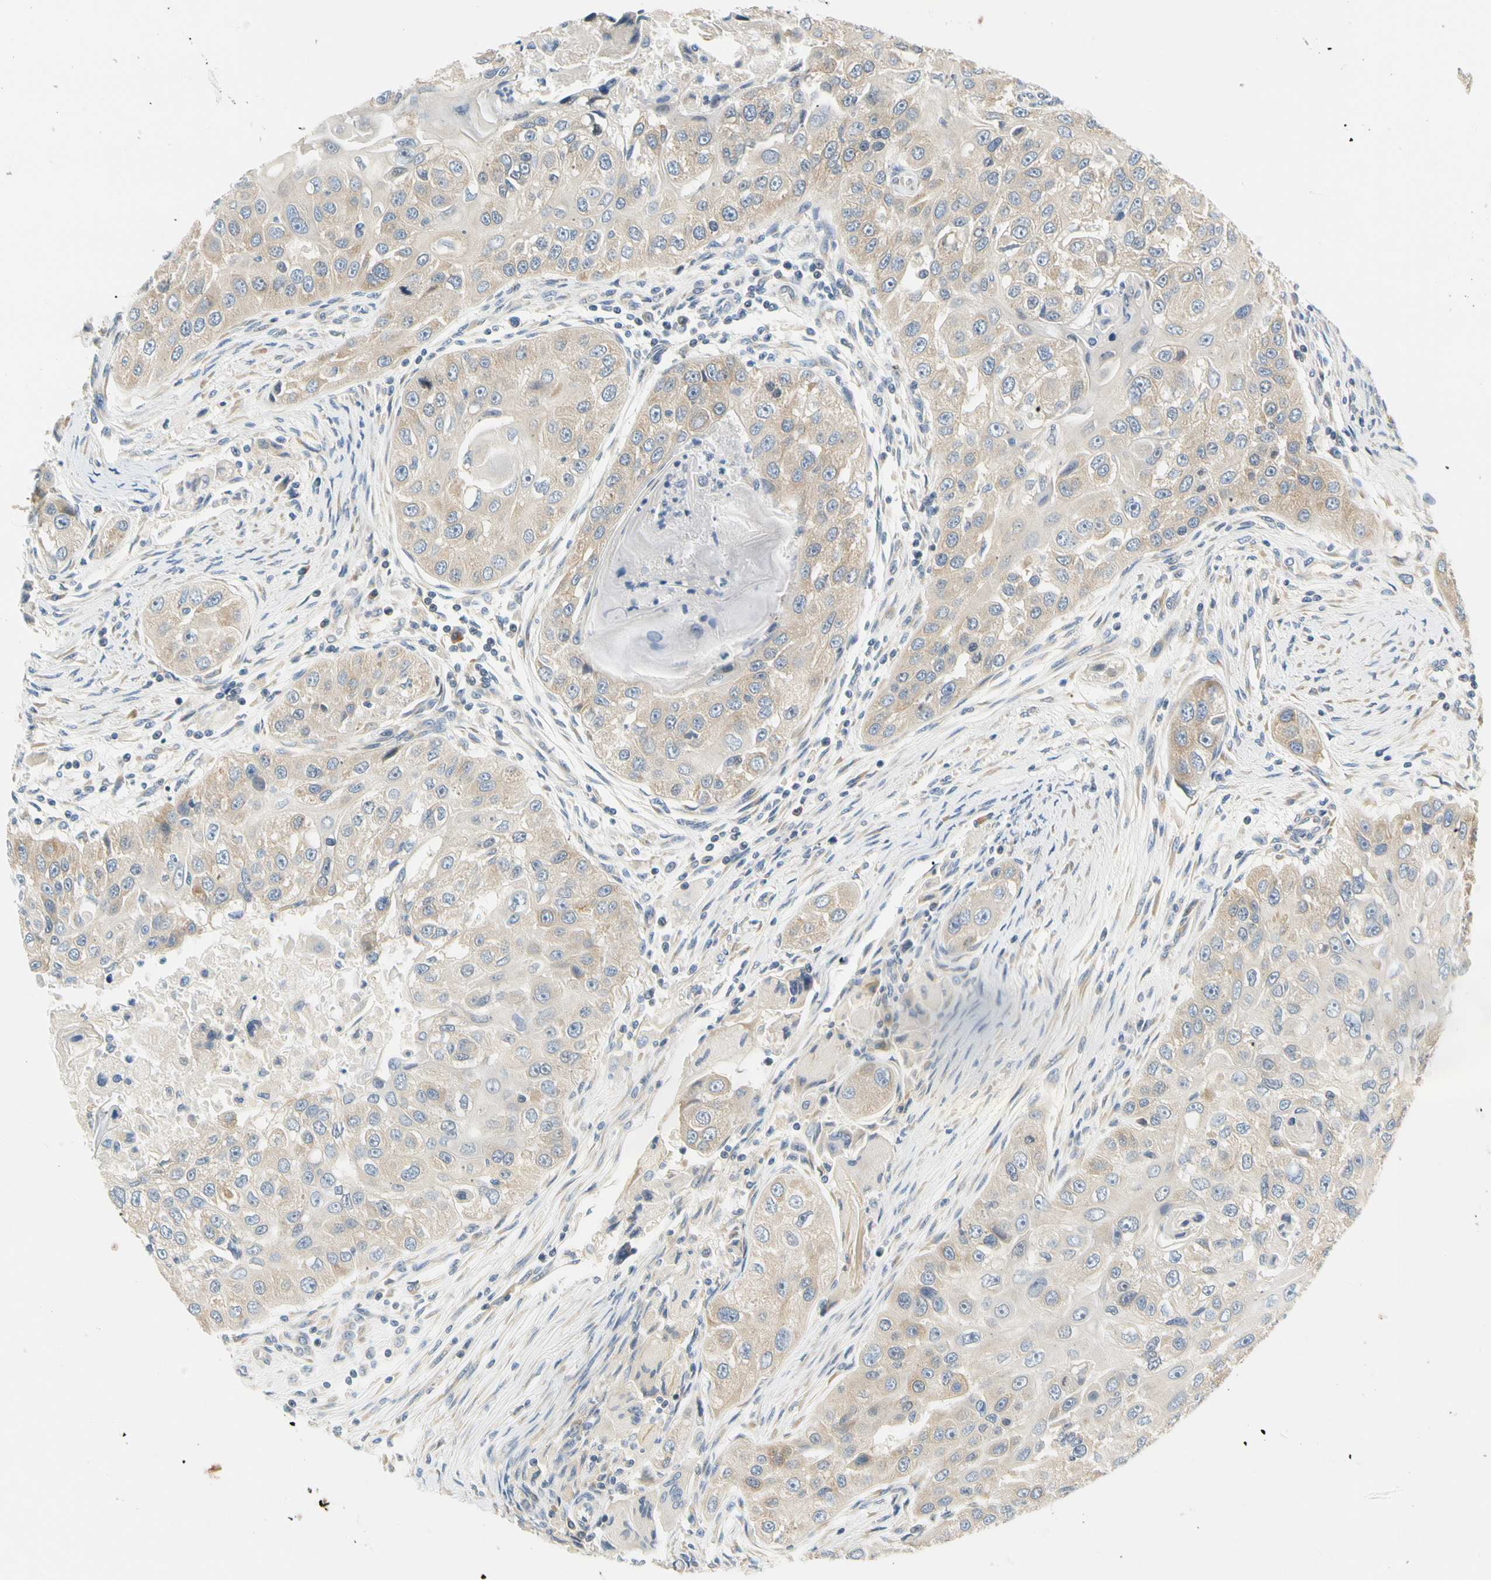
{"staining": {"intensity": "weak", "quantity": ">75%", "location": "cytoplasmic/membranous"}, "tissue": "head and neck cancer", "cell_type": "Tumor cells", "image_type": "cancer", "snomed": [{"axis": "morphology", "description": "Normal tissue, NOS"}, {"axis": "morphology", "description": "Squamous cell carcinoma, NOS"}, {"axis": "topography", "description": "Skeletal muscle"}, {"axis": "topography", "description": "Head-Neck"}], "caption": "The micrograph shows a brown stain indicating the presence of a protein in the cytoplasmic/membranous of tumor cells in head and neck cancer.", "gene": "LRRC47", "patient": {"sex": "male", "age": 51}}